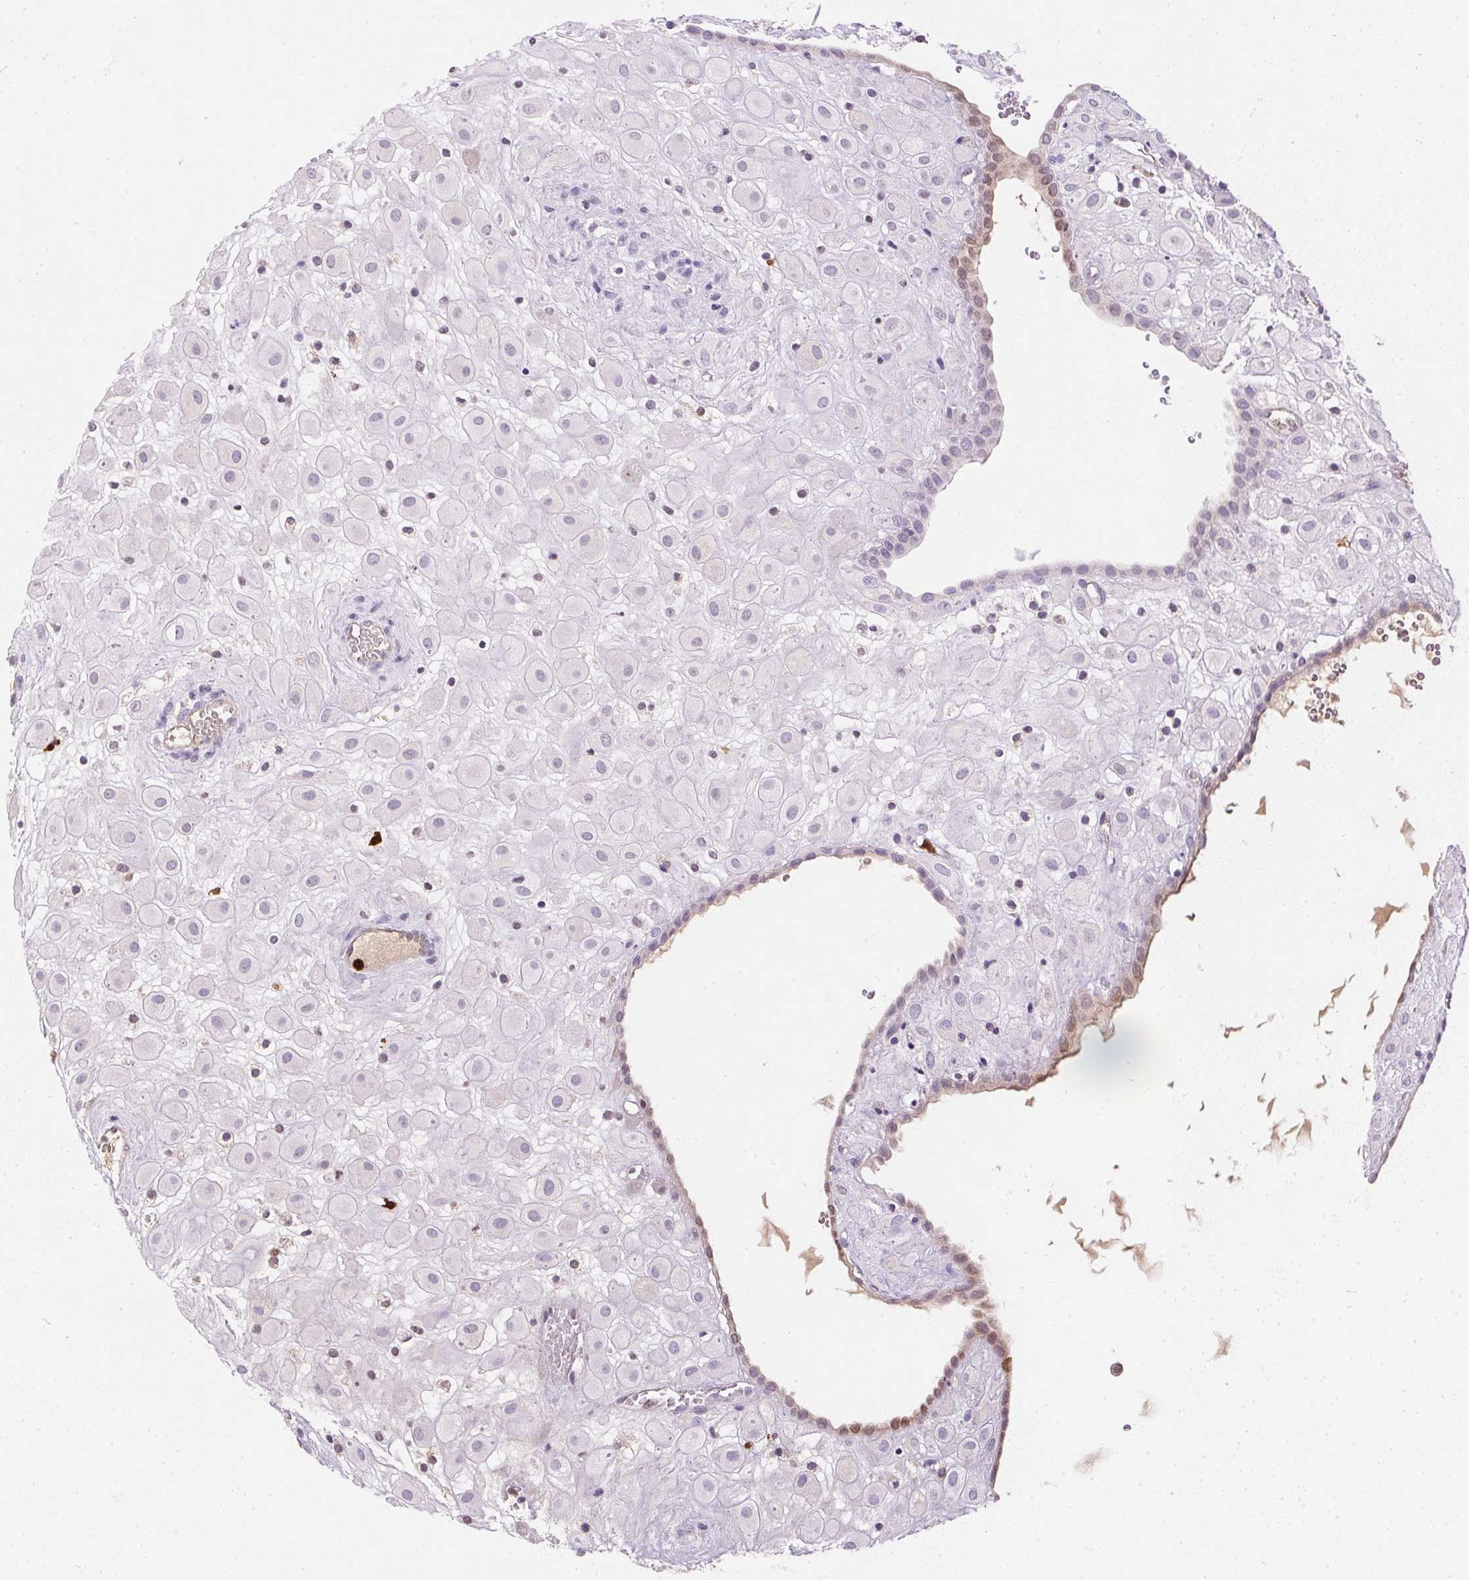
{"staining": {"intensity": "negative", "quantity": "none", "location": "none"}, "tissue": "placenta", "cell_type": "Decidual cells", "image_type": "normal", "snomed": [{"axis": "morphology", "description": "Normal tissue, NOS"}, {"axis": "topography", "description": "Placenta"}], "caption": "This image is of unremarkable placenta stained with immunohistochemistry to label a protein in brown with the nuclei are counter-stained blue. There is no staining in decidual cells. (DAB (3,3'-diaminobenzidine) IHC, high magnification).", "gene": "ORM1", "patient": {"sex": "female", "age": 24}}